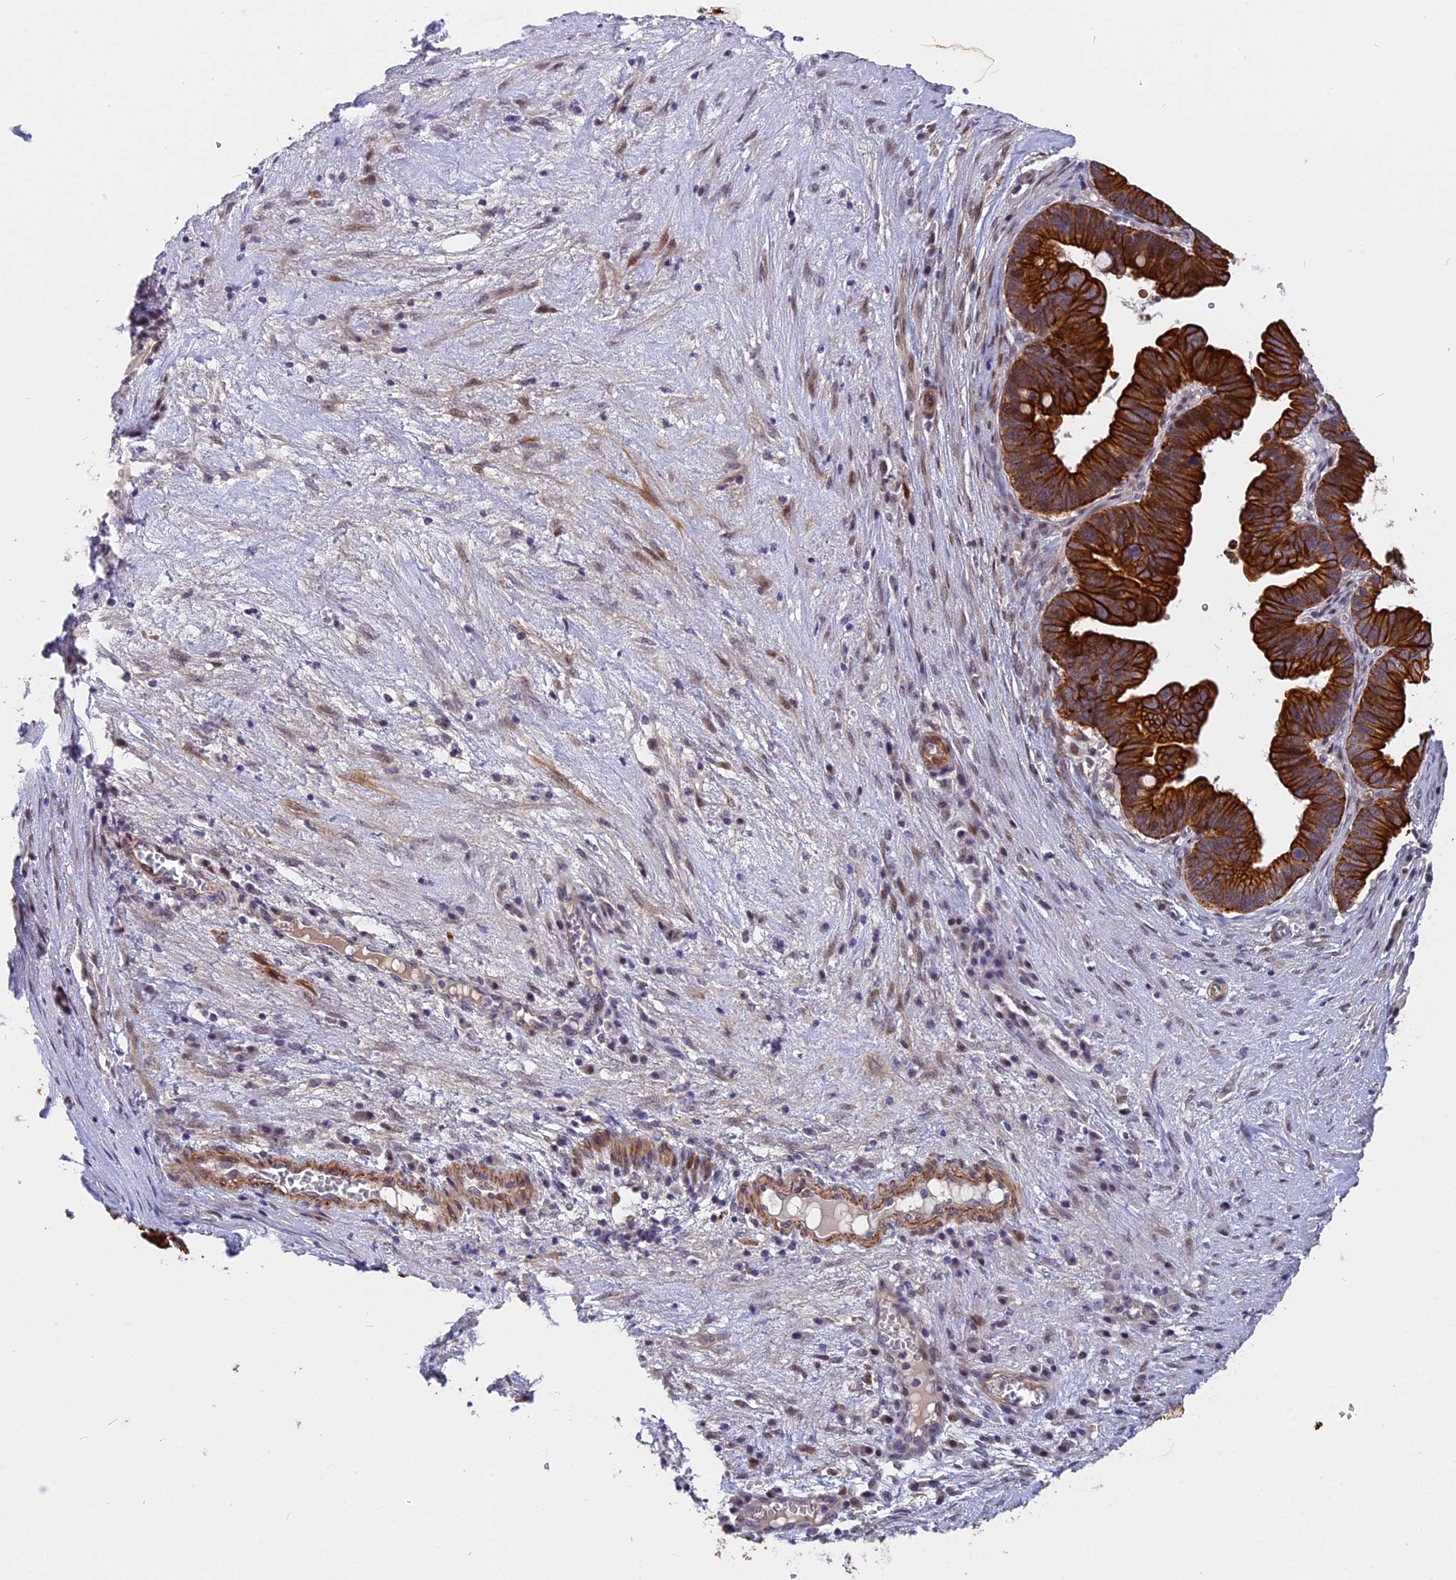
{"staining": {"intensity": "strong", "quantity": ">75%", "location": "cytoplasmic/membranous"}, "tissue": "ovarian cancer", "cell_type": "Tumor cells", "image_type": "cancer", "snomed": [{"axis": "morphology", "description": "Cystadenocarcinoma, serous, NOS"}, {"axis": "topography", "description": "Ovary"}], "caption": "Protein positivity by IHC demonstrates strong cytoplasmic/membranous staining in approximately >75% of tumor cells in serous cystadenocarcinoma (ovarian).", "gene": "ANKRD34B", "patient": {"sex": "female", "age": 56}}